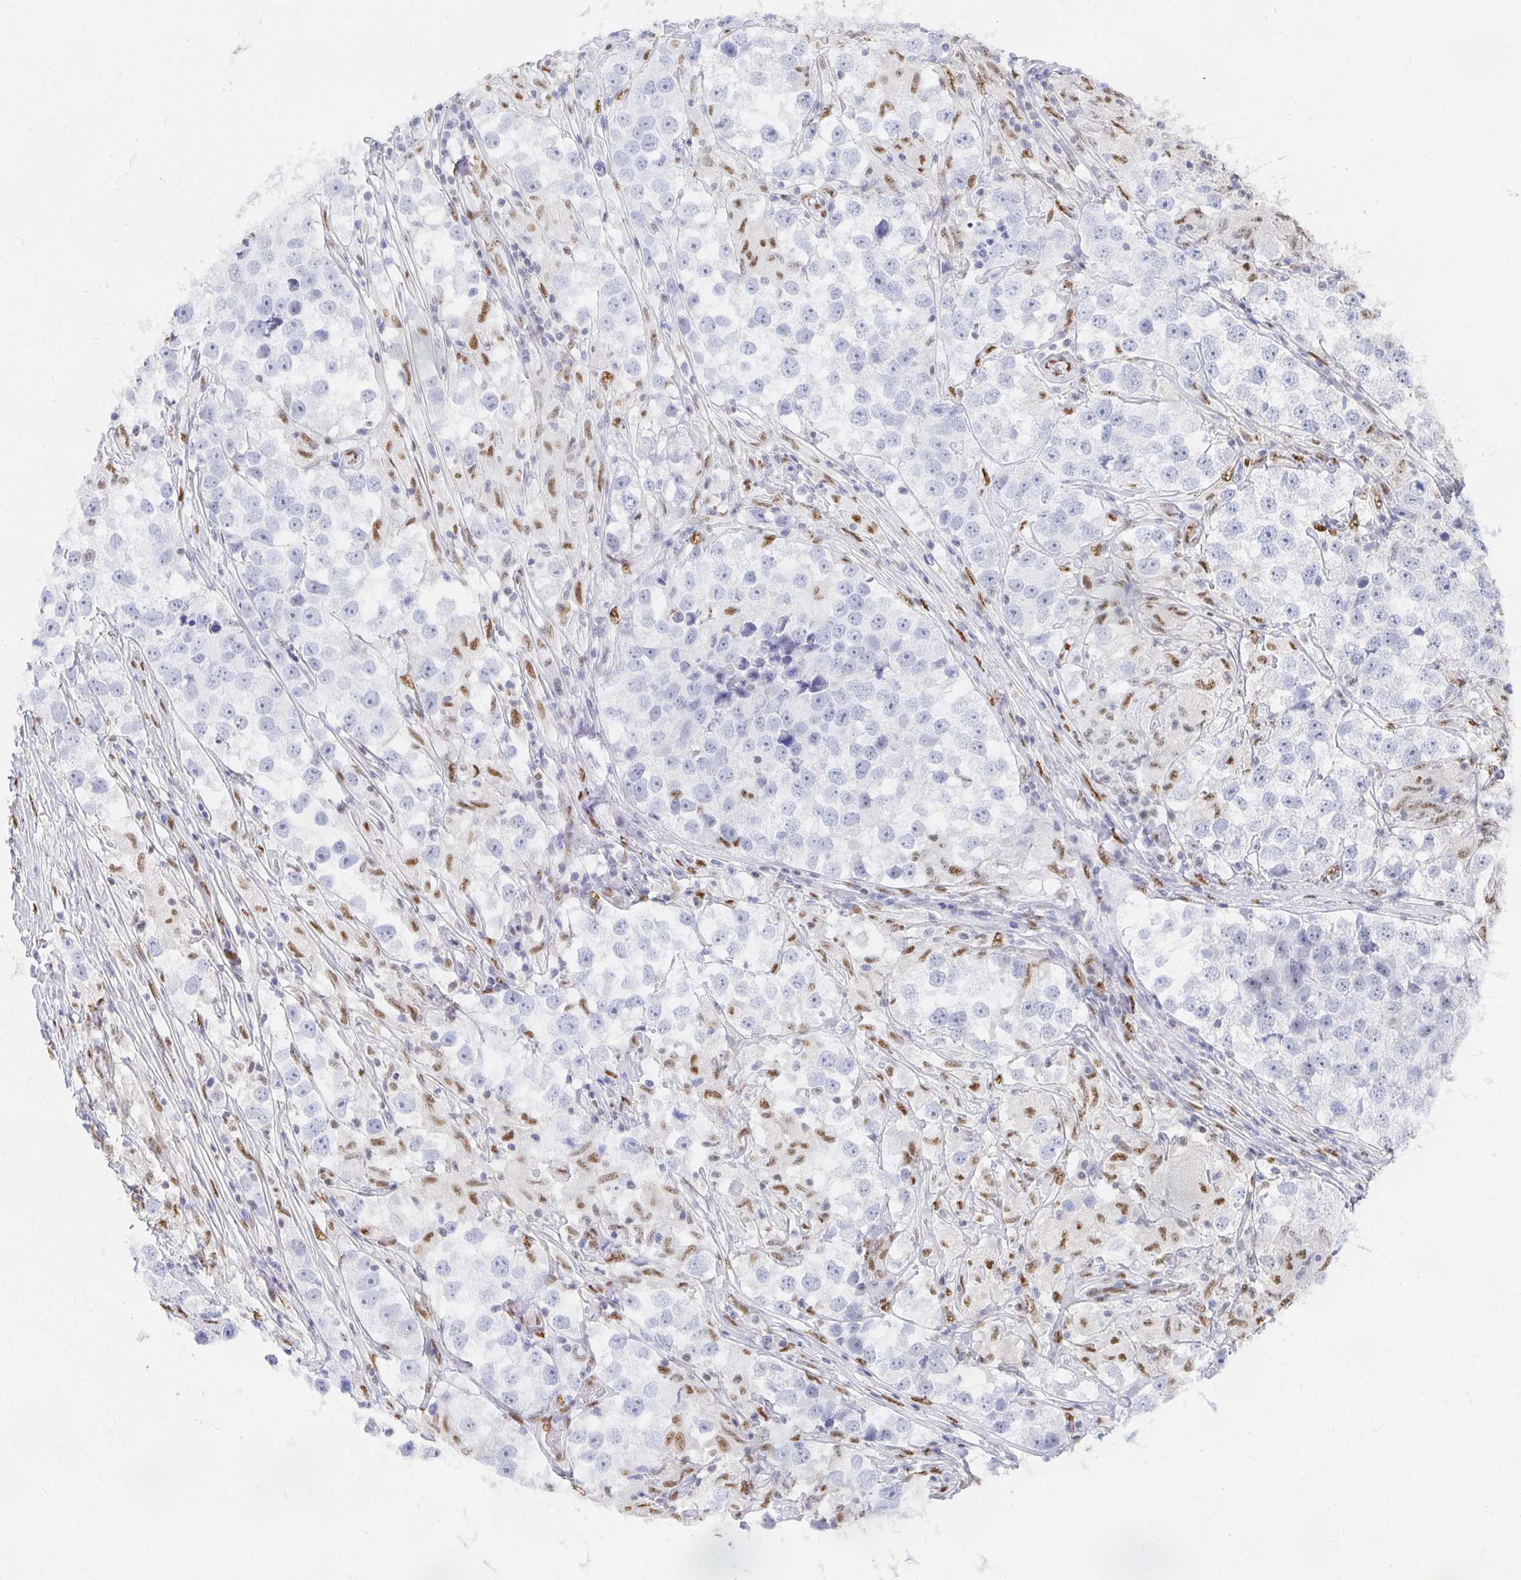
{"staining": {"intensity": "negative", "quantity": "none", "location": "none"}, "tissue": "testis cancer", "cell_type": "Tumor cells", "image_type": "cancer", "snomed": [{"axis": "morphology", "description": "Seminoma, NOS"}, {"axis": "topography", "description": "Testis"}], "caption": "Seminoma (testis) was stained to show a protein in brown. There is no significant expression in tumor cells. The staining is performed using DAB (3,3'-diaminobenzidine) brown chromogen with nuclei counter-stained in using hematoxylin.", "gene": "CLIC3", "patient": {"sex": "male", "age": 46}}